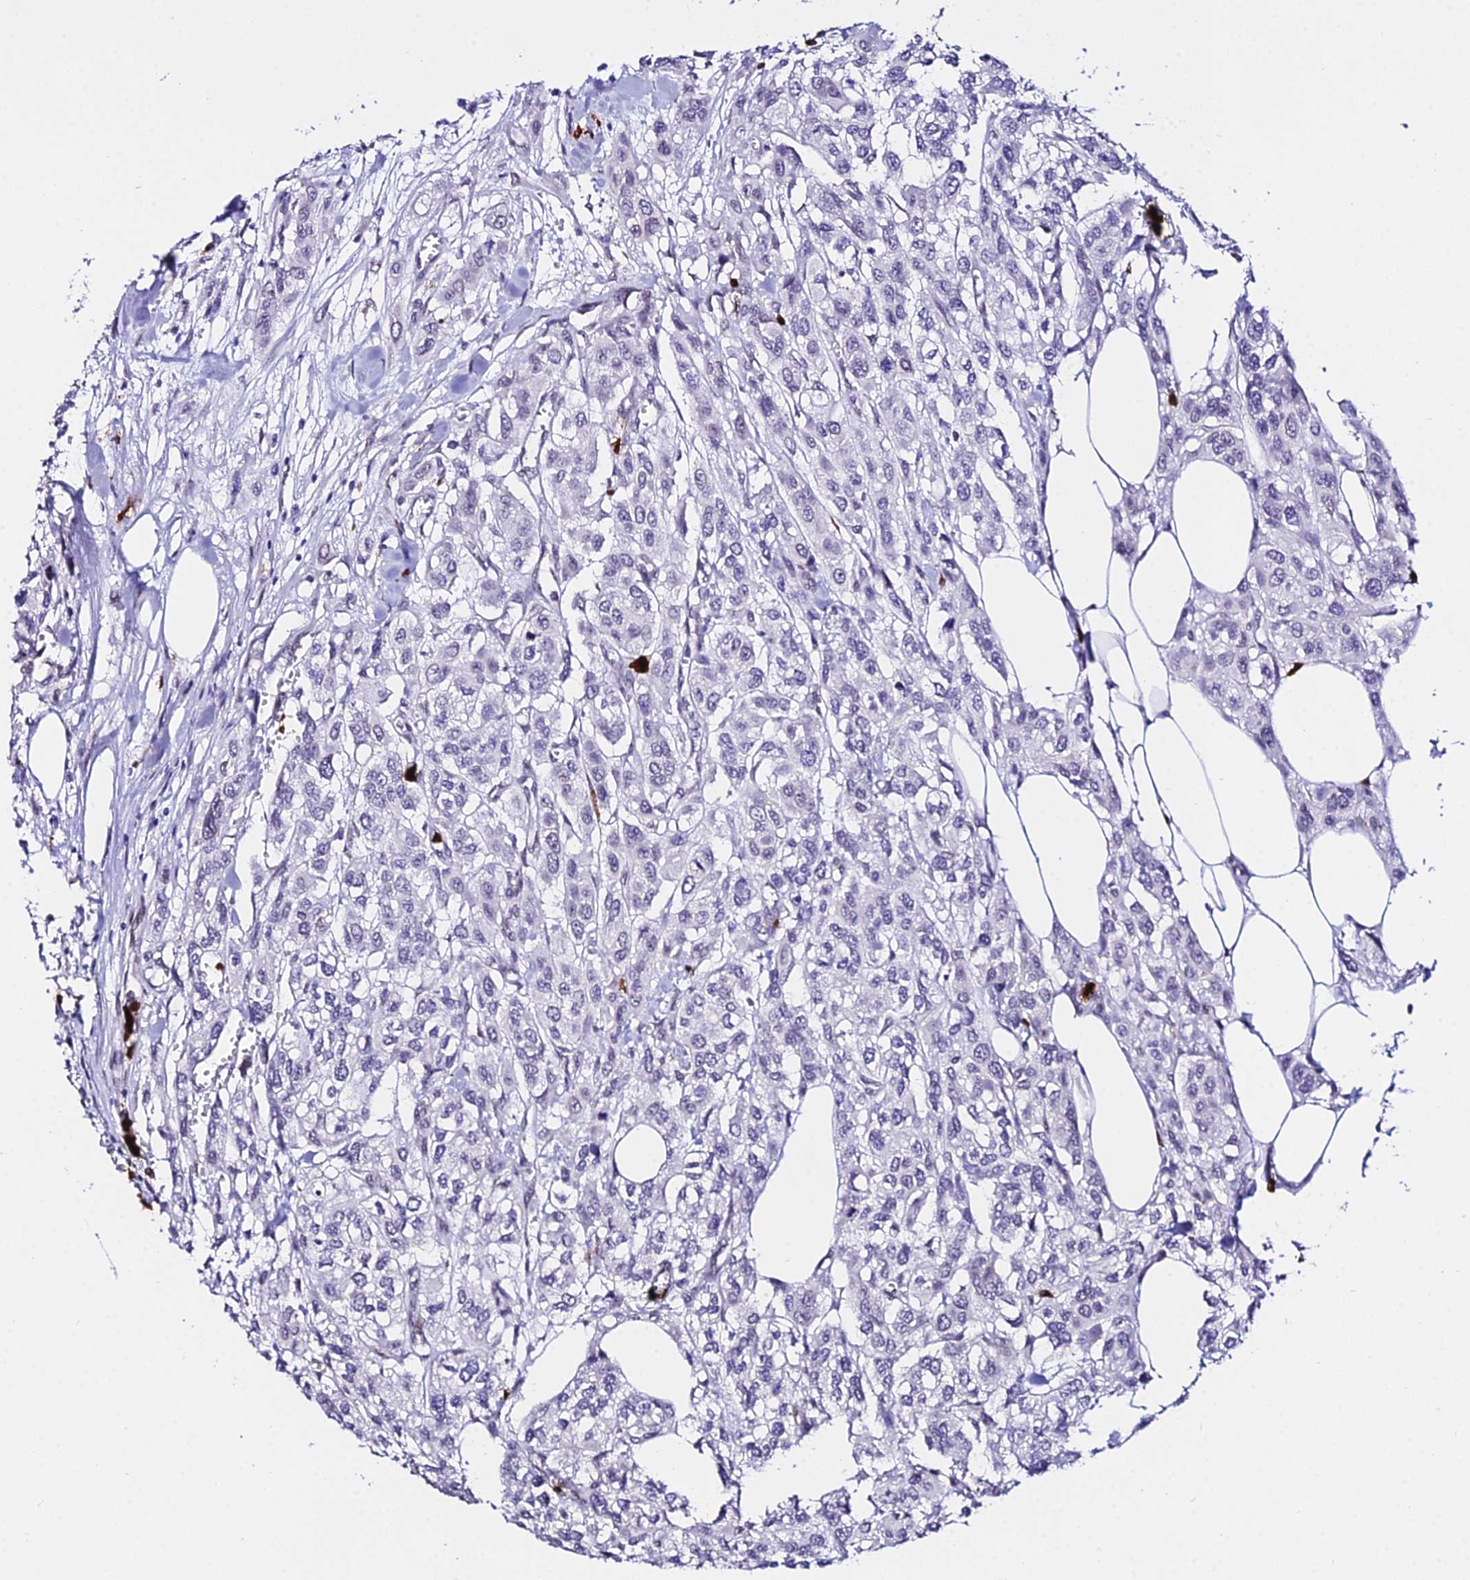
{"staining": {"intensity": "negative", "quantity": "none", "location": "none"}, "tissue": "urothelial cancer", "cell_type": "Tumor cells", "image_type": "cancer", "snomed": [{"axis": "morphology", "description": "Urothelial carcinoma, High grade"}, {"axis": "topography", "description": "Urinary bladder"}], "caption": "Immunohistochemical staining of human urothelial cancer exhibits no significant staining in tumor cells.", "gene": "MCM10", "patient": {"sex": "male", "age": 67}}